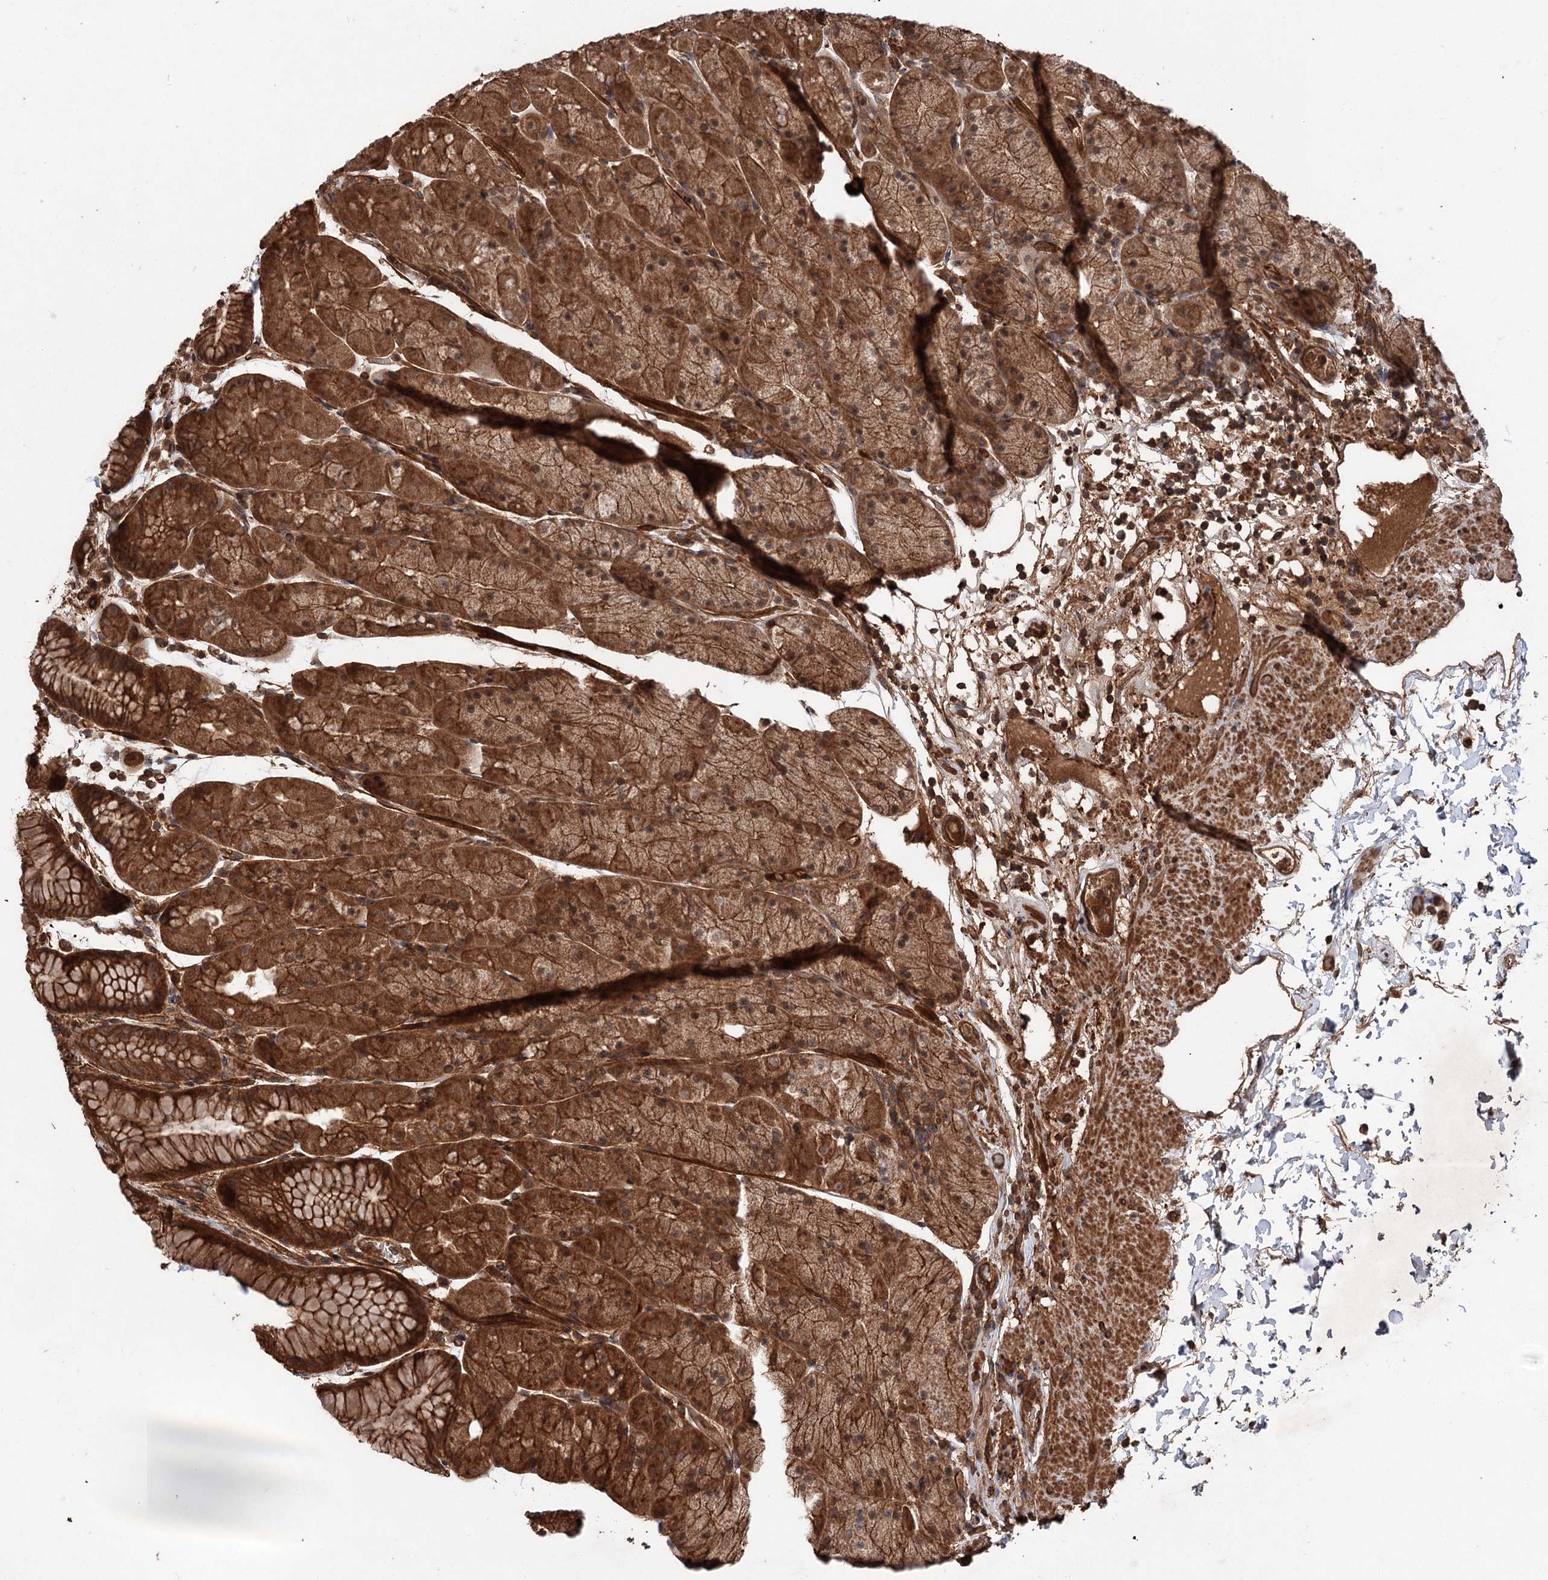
{"staining": {"intensity": "strong", "quantity": ">75%", "location": "cytoplasmic/membranous,nuclear"}, "tissue": "stomach", "cell_type": "Glandular cells", "image_type": "normal", "snomed": [{"axis": "morphology", "description": "Normal tissue, NOS"}, {"axis": "topography", "description": "Stomach, upper"}, {"axis": "topography", "description": "Stomach, lower"}], "caption": "An IHC photomicrograph of benign tissue is shown. Protein staining in brown labels strong cytoplasmic/membranous,nuclear positivity in stomach within glandular cells. Nuclei are stained in blue.", "gene": "ADK", "patient": {"sex": "male", "age": 67}}